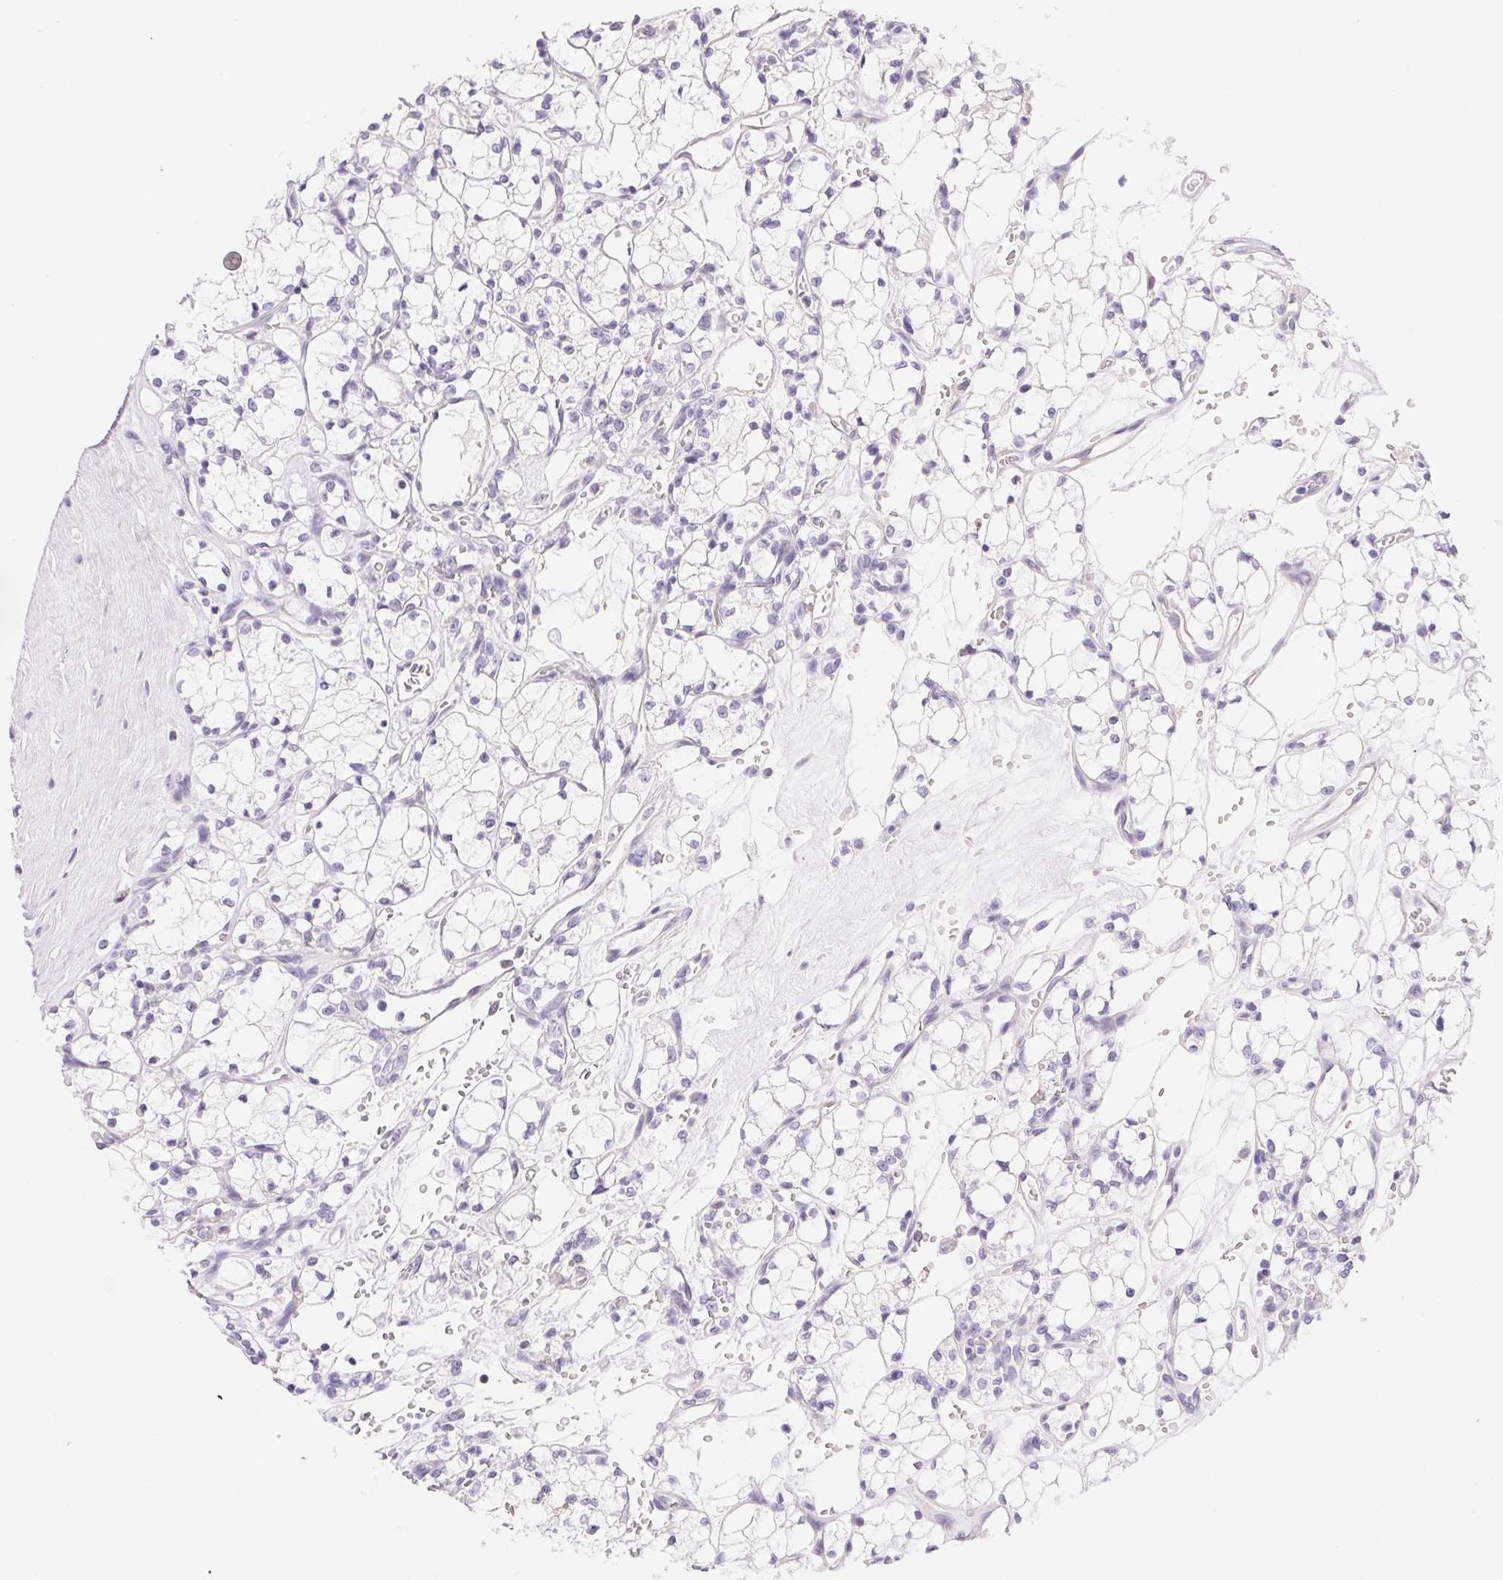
{"staining": {"intensity": "negative", "quantity": "none", "location": "none"}, "tissue": "renal cancer", "cell_type": "Tumor cells", "image_type": "cancer", "snomed": [{"axis": "morphology", "description": "Adenocarcinoma, NOS"}, {"axis": "topography", "description": "Kidney"}], "caption": "A photomicrograph of human adenocarcinoma (renal) is negative for staining in tumor cells.", "gene": "ASGR2", "patient": {"sex": "female", "age": 69}}